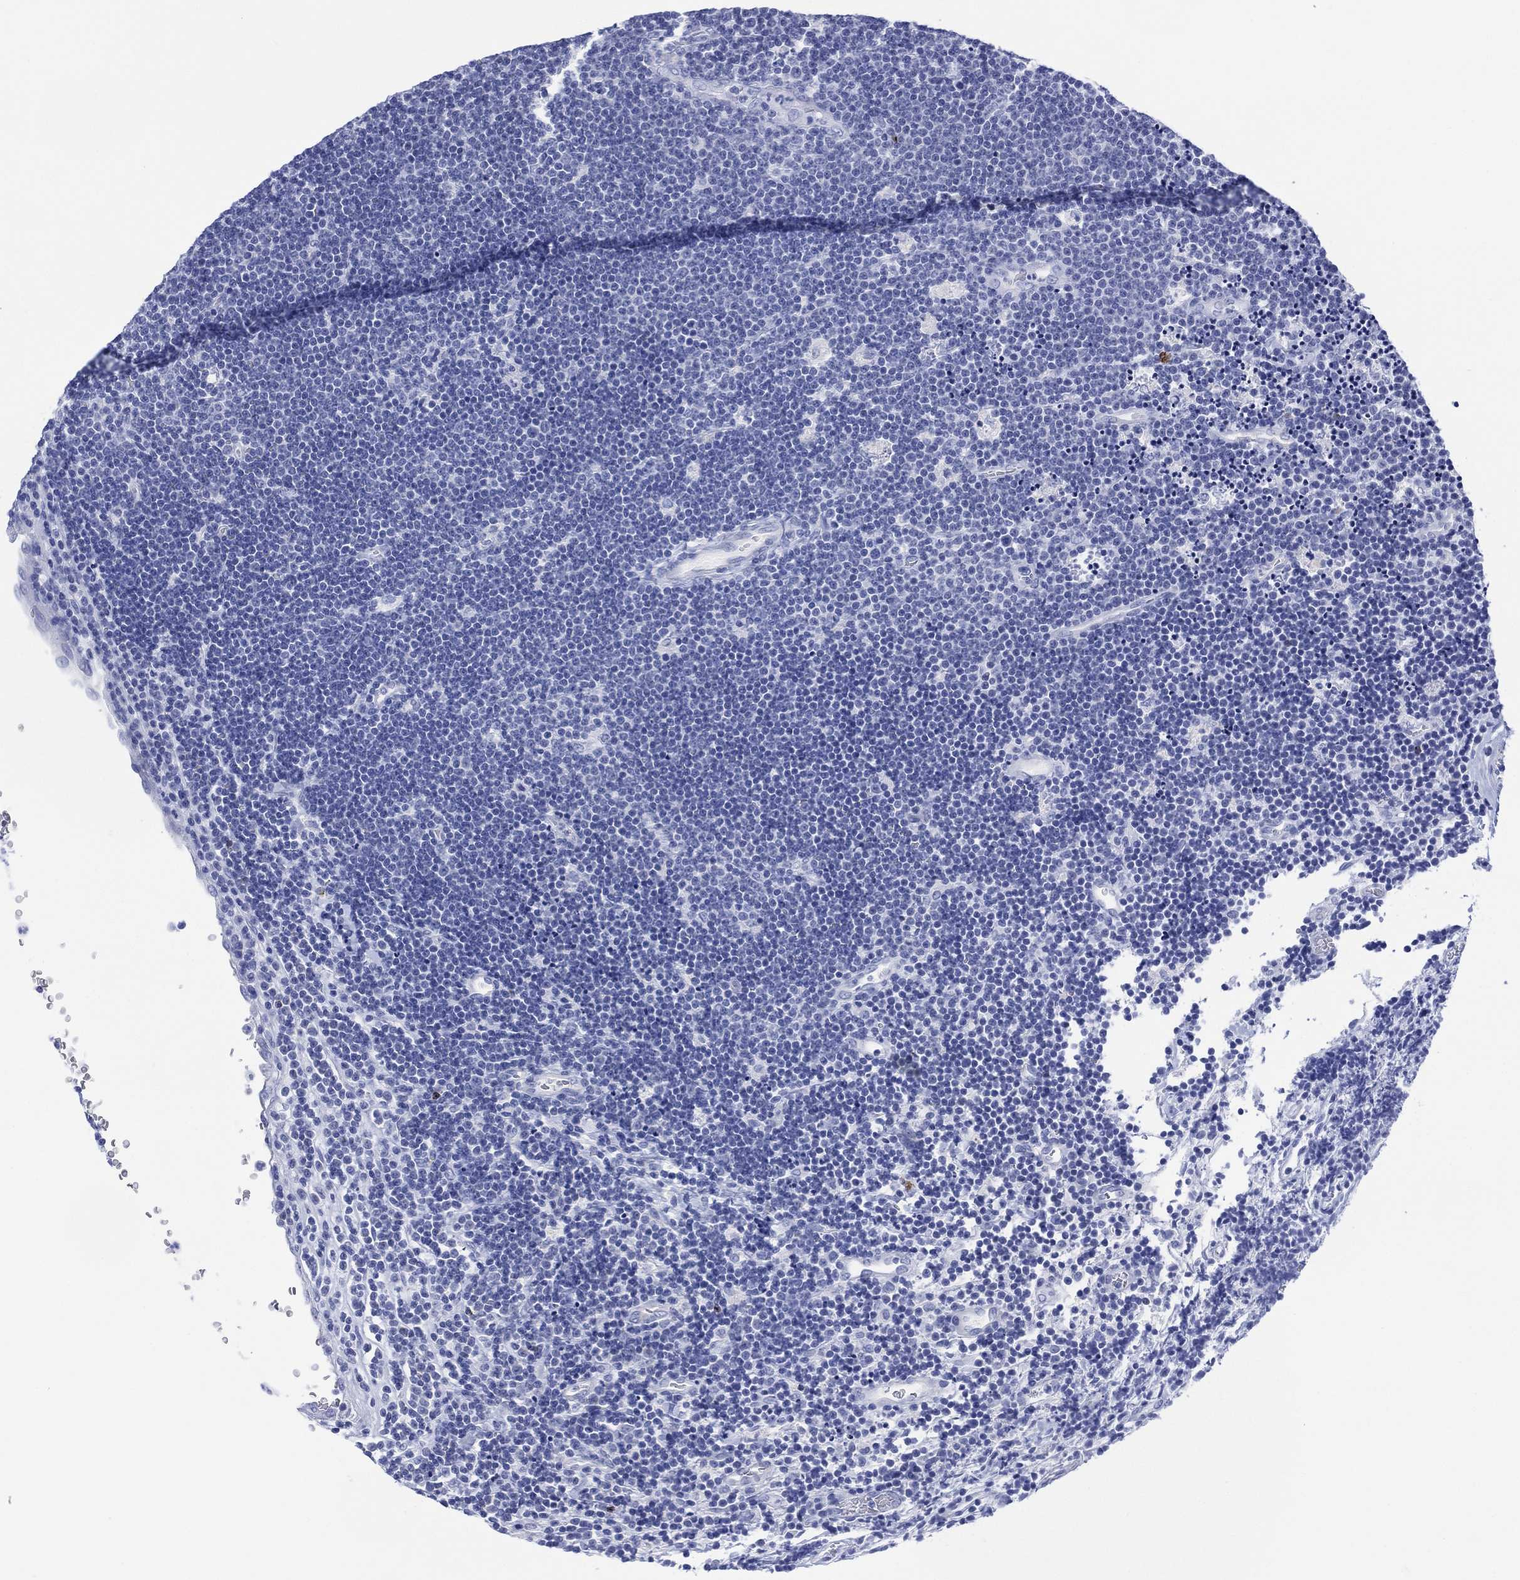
{"staining": {"intensity": "negative", "quantity": "none", "location": "none"}, "tissue": "lymphoma", "cell_type": "Tumor cells", "image_type": "cancer", "snomed": [{"axis": "morphology", "description": "Malignant lymphoma, non-Hodgkin's type, Low grade"}, {"axis": "topography", "description": "Brain"}], "caption": "Human malignant lymphoma, non-Hodgkin's type (low-grade) stained for a protein using IHC exhibits no staining in tumor cells.", "gene": "DPP4", "patient": {"sex": "female", "age": 66}}